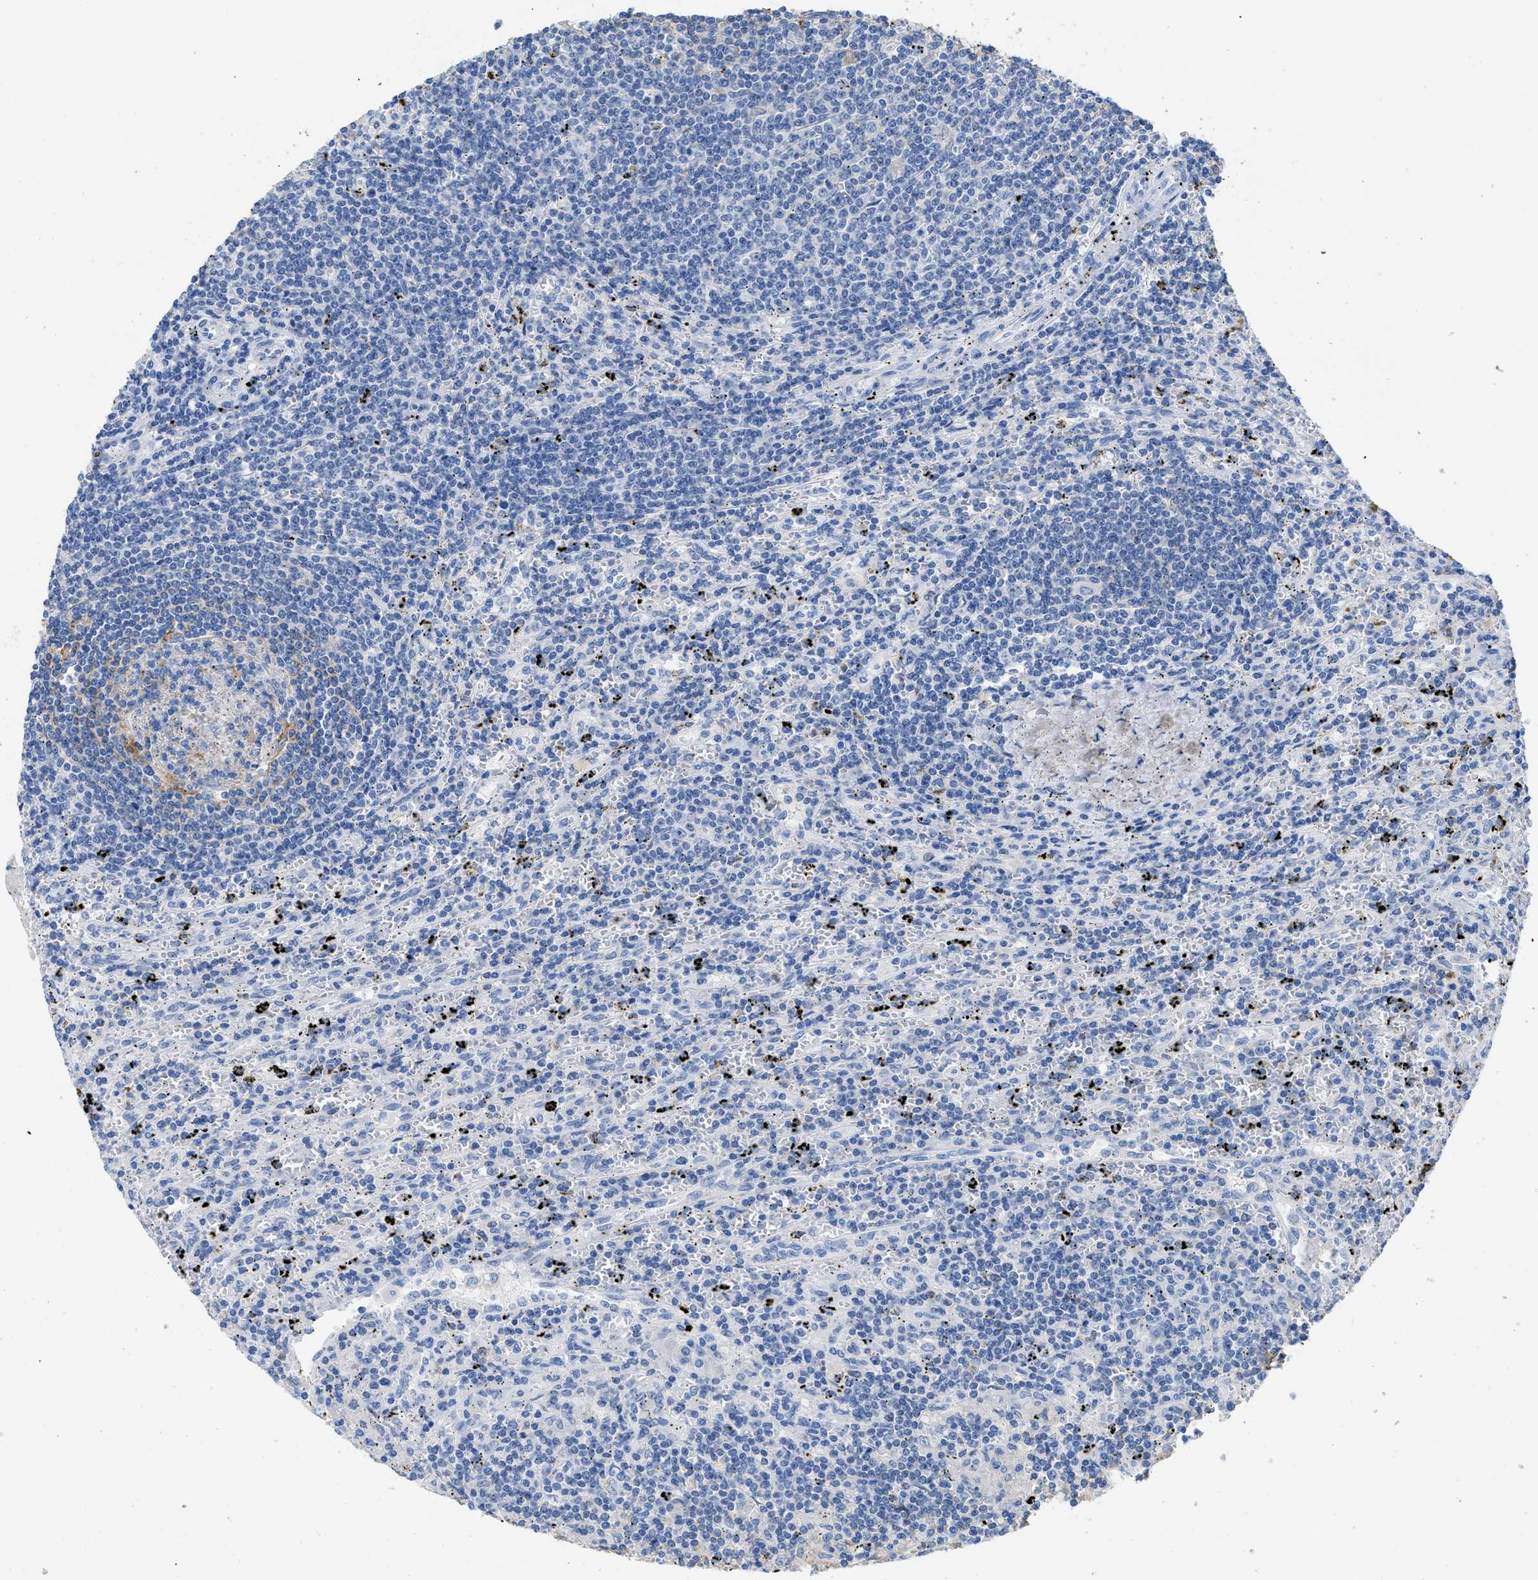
{"staining": {"intensity": "negative", "quantity": "none", "location": "none"}, "tissue": "lymphoma", "cell_type": "Tumor cells", "image_type": "cancer", "snomed": [{"axis": "morphology", "description": "Malignant lymphoma, non-Hodgkin's type, Low grade"}, {"axis": "topography", "description": "Spleen"}], "caption": "Immunohistochemical staining of lymphoma reveals no significant expression in tumor cells.", "gene": "CR1", "patient": {"sex": "male", "age": 76}}